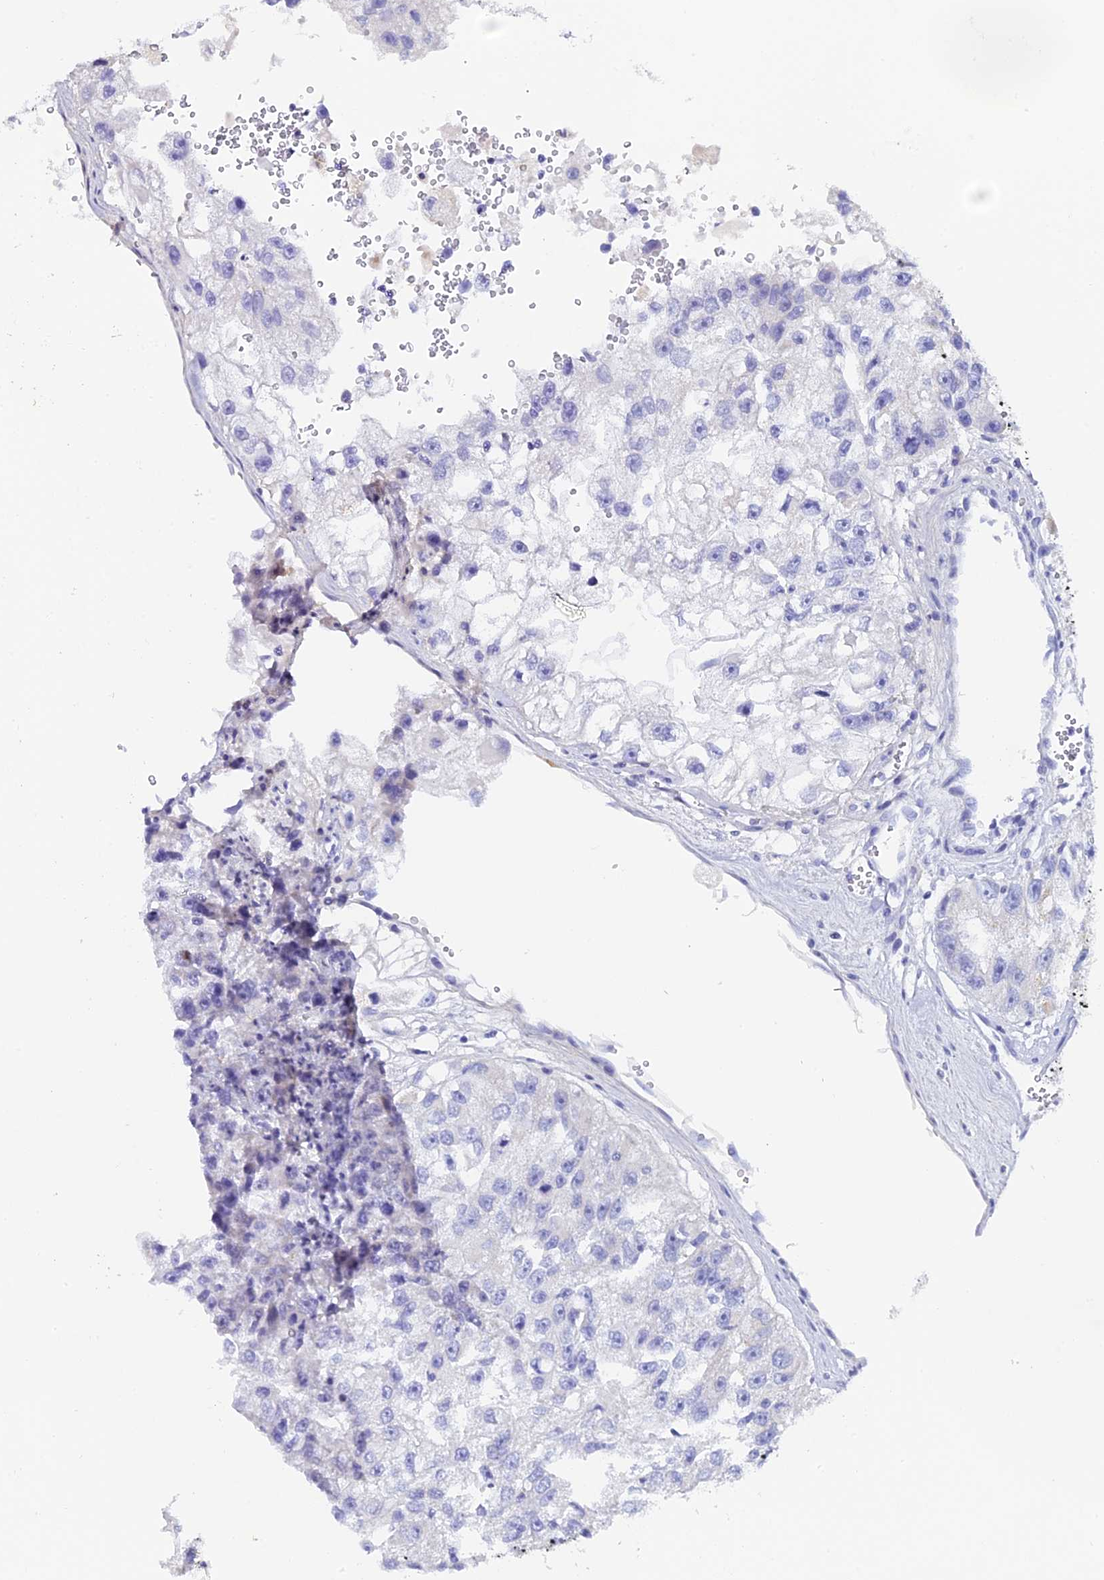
{"staining": {"intensity": "negative", "quantity": "none", "location": "none"}, "tissue": "renal cancer", "cell_type": "Tumor cells", "image_type": "cancer", "snomed": [{"axis": "morphology", "description": "Adenocarcinoma, NOS"}, {"axis": "topography", "description": "Kidney"}], "caption": "Adenocarcinoma (renal) stained for a protein using immunohistochemistry (IHC) shows no positivity tumor cells.", "gene": "C12orf29", "patient": {"sex": "male", "age": 63}}